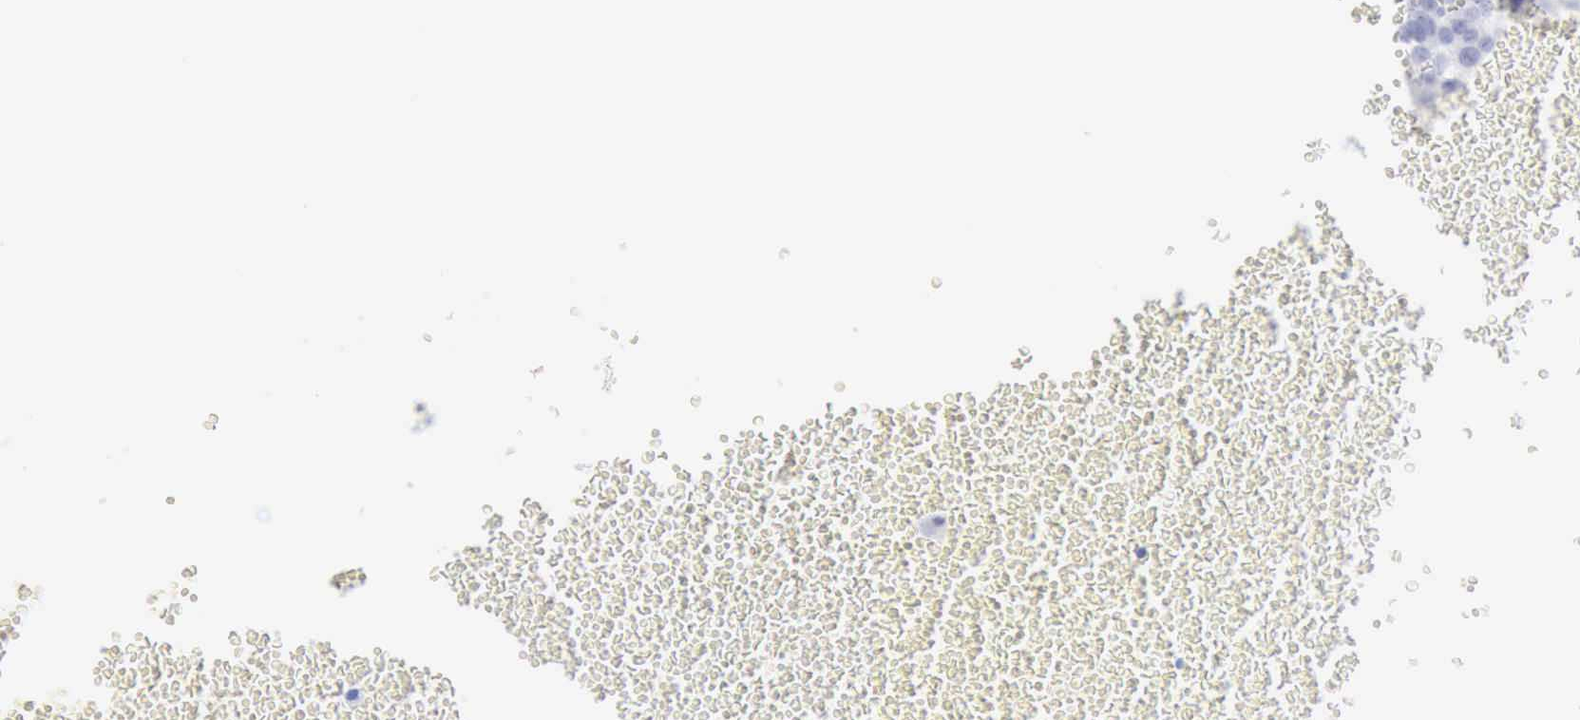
{"staining": {"intensity": "negative", "quantity": "none", "location": "none"}, "tissue": "testis cancer", "cell_type": "Tumor cells", "image_type": "cancer", "snomed": [{"axis": "morphology", "description": "Seminoma, NOS"}, {"axis": "topography", "description": "Testis"}], "caption": "IHC of testis seminoma demonstrates no staining in tumor cells.", "gene": "CMA1", "patient": {"sex": "male", "age": 71}}